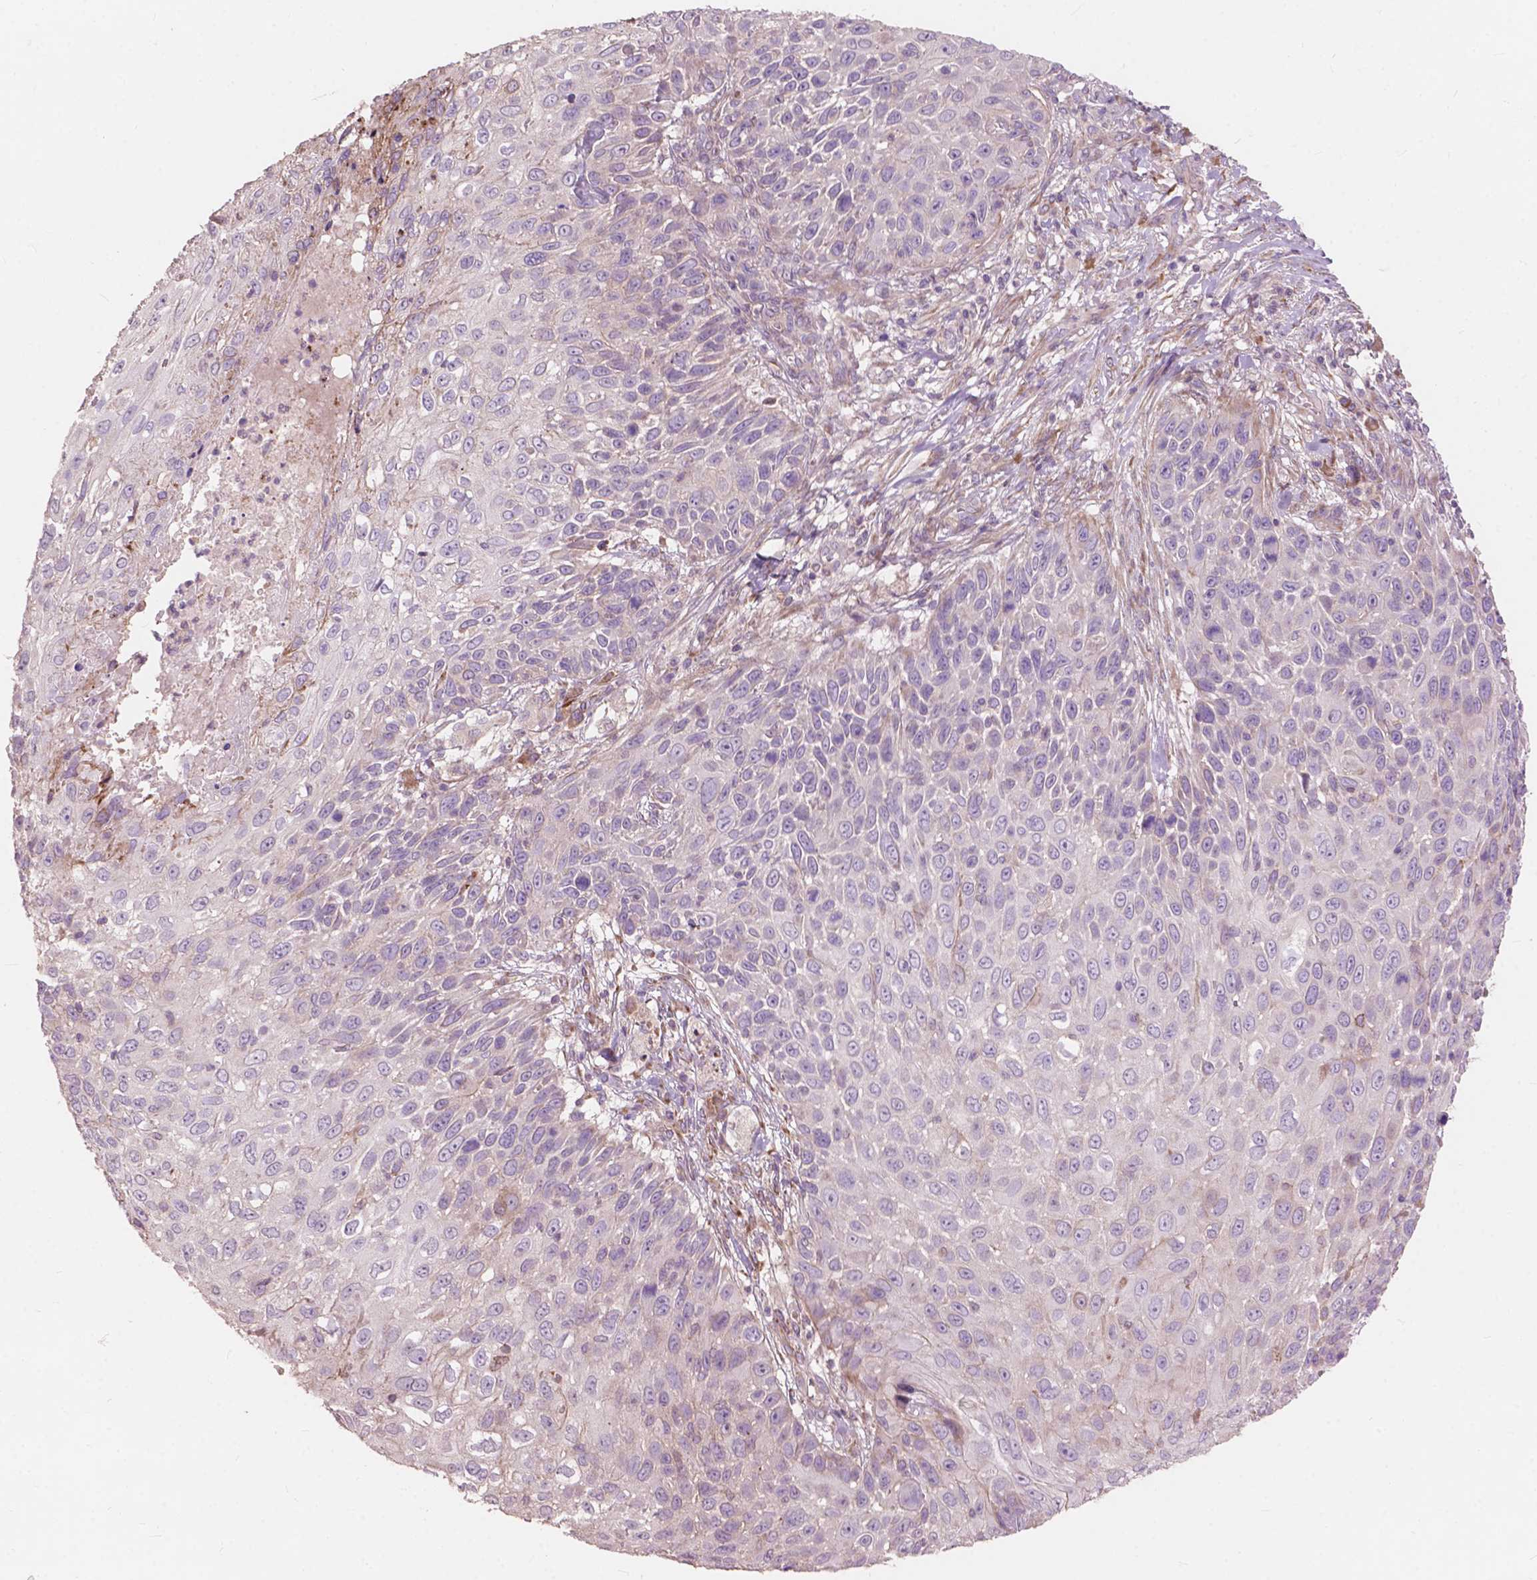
{"staining": {"intensity": "negative", "quantity": "none", "location": "none"}, "tissue": "skin cancer", "cell_type": "Tumor cells", "image_type": "cancer", "snomed": [{"axis": "morphology", "description": "Squamous cell carcinoma, NOS"}, {"axis": "topography", "description": "Skin"}], "caption": "High magnification brightfield microscopy of squamous cell carcinoma (skin) stained with DAB (3,3'-diaminobenzidine) (brown) and counterstained with hematoxylin (blue): tumor cells show no significant staining.", "gene": "FNIP1", "patient": {"sex": "male", "age": 92}}